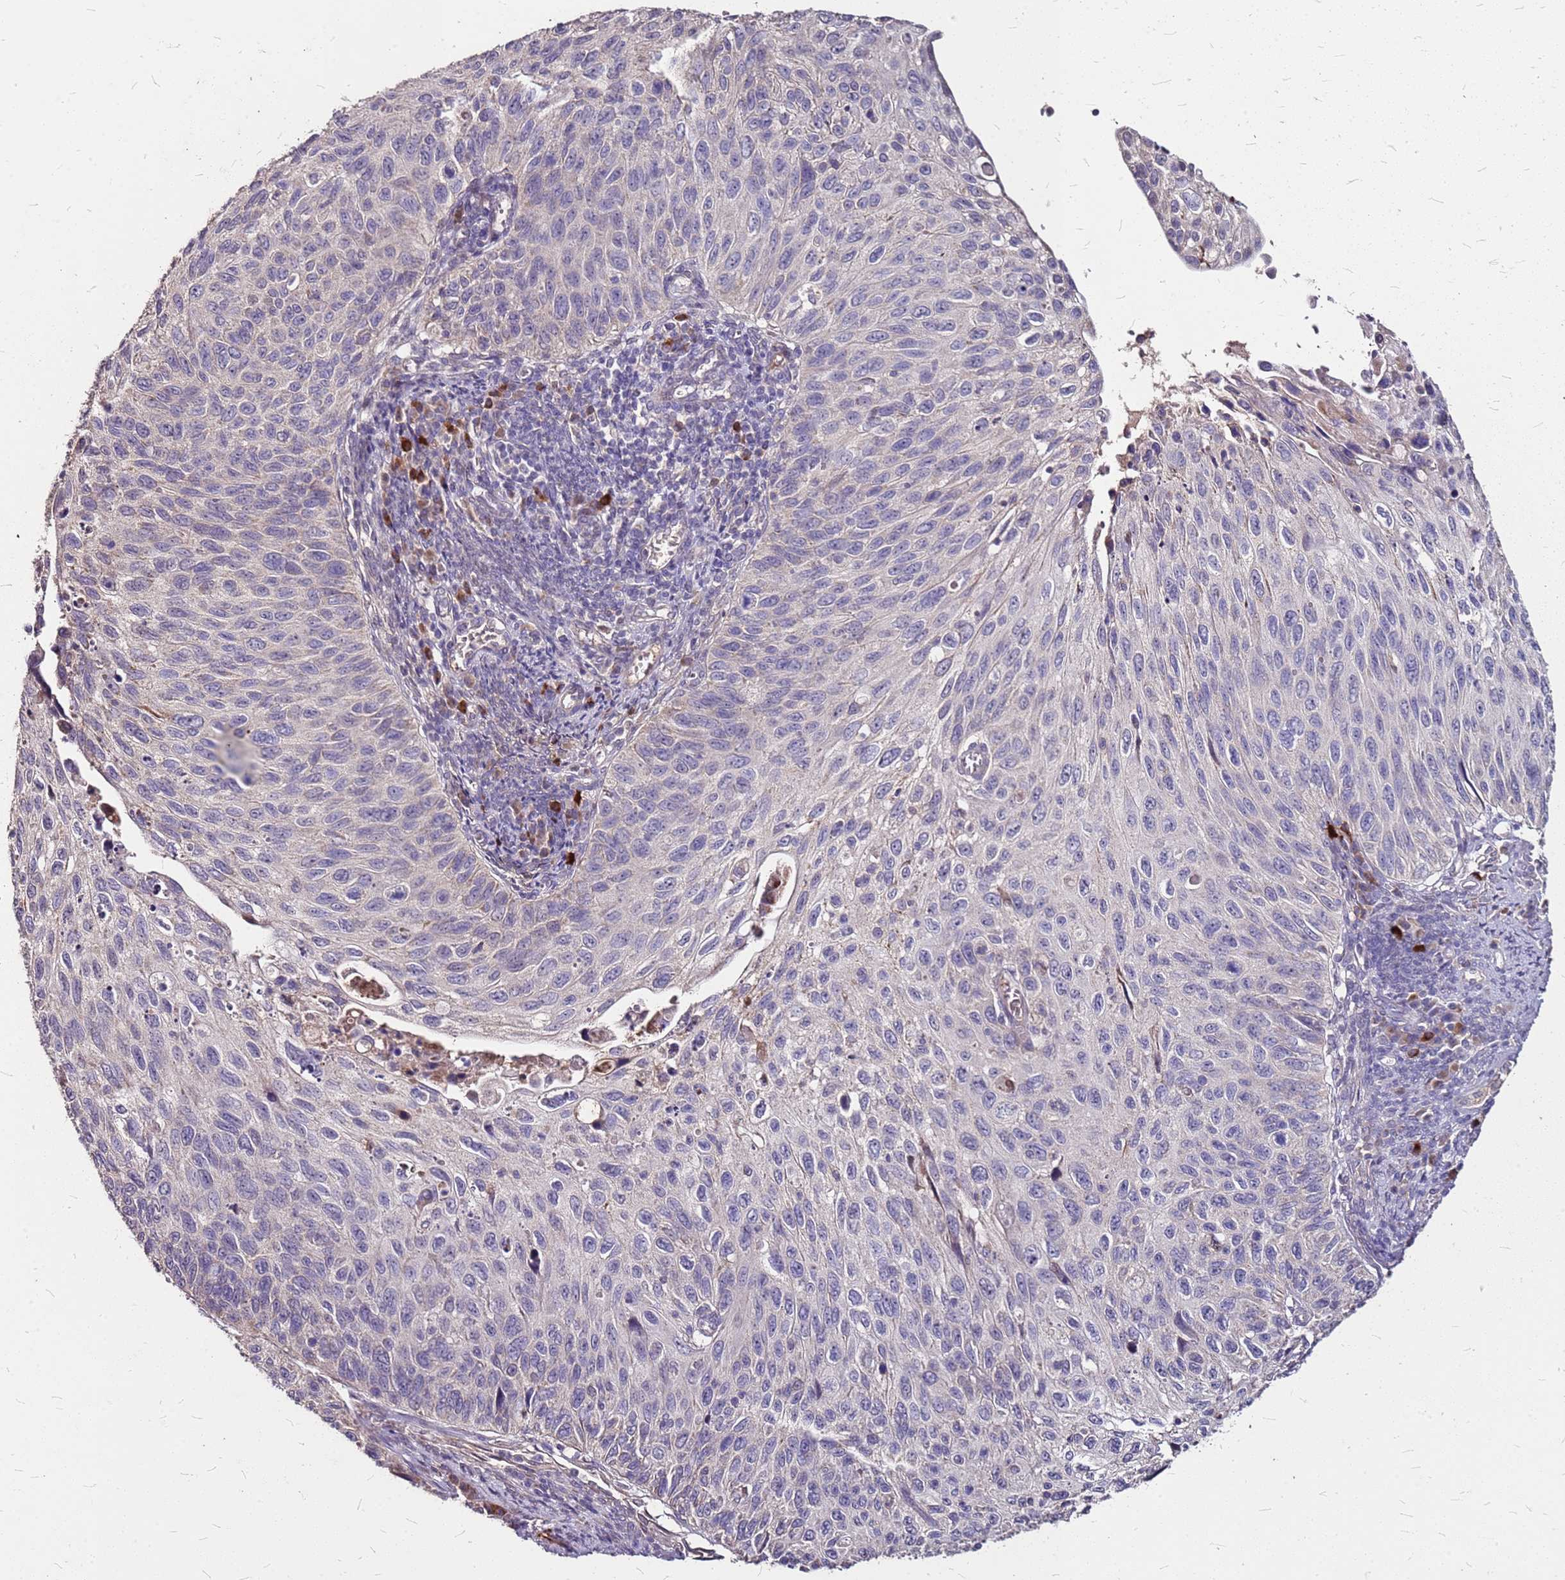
{"staining": {"intensity": "negative", "quantity": "none", "location": "none"}, "tissue": "cervical cancer", "cell_type": "Tumor cells", "image_type": "cancer", "snomed": [{"axis": "morphology", "description": "Squamous cell carcinoma, NOS"}, {"axis": "topography", "description": "Cervix"}], "caption": "Cervical cancer (squamous cell carcinoma) stained for a protein using IHC reveals no positivity tumor cells.", "gene": "DCDC2C", "patient": {"sex": "female", "age": 70}}